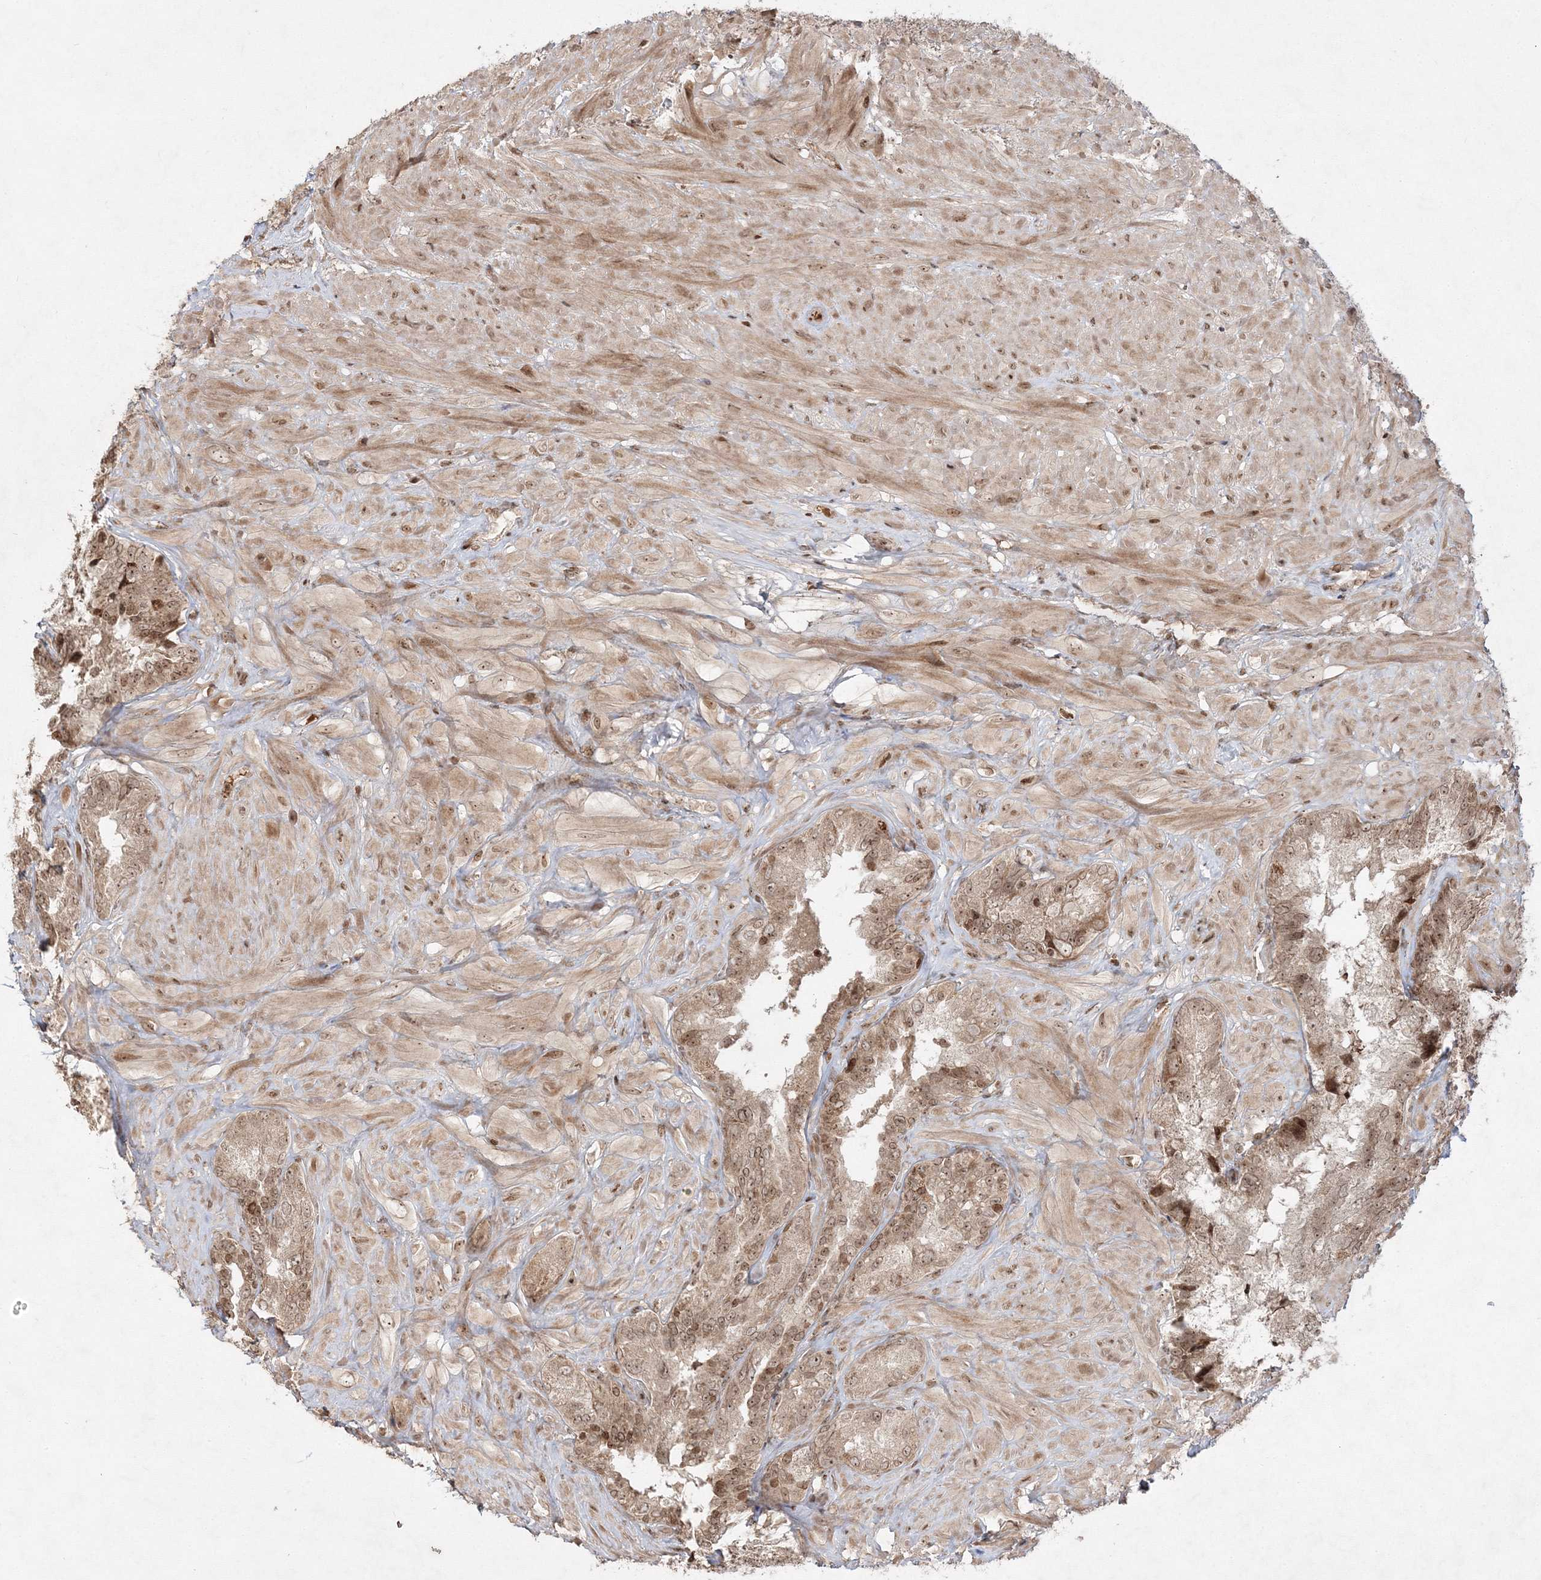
{"staining": {"intensity": "moderate", "quantity": ">75%", "location": "cytoplasmic/membranous,nuclear"}, "tissue": "seminal vesicle", "cell_type": "Glandular cells", "image_type": "normal", "snomed": [{"axis": "morphology", "description": "Normal tissue, NOS"}, {"axis": "topography", "description": "Seminal veicle"}, {"axis": "topography", "description": "Peripheral nerve tissue"}], "caption": "Approximately >75% of glandular cells in normal seminal vesicle demonstrate moderate cytoplasmic/membranous,nuclear protein expression as visualized by brown immunohistochemical staining.", "gene": "CARM1", "patient": {"sex": "male", "age": 67}}